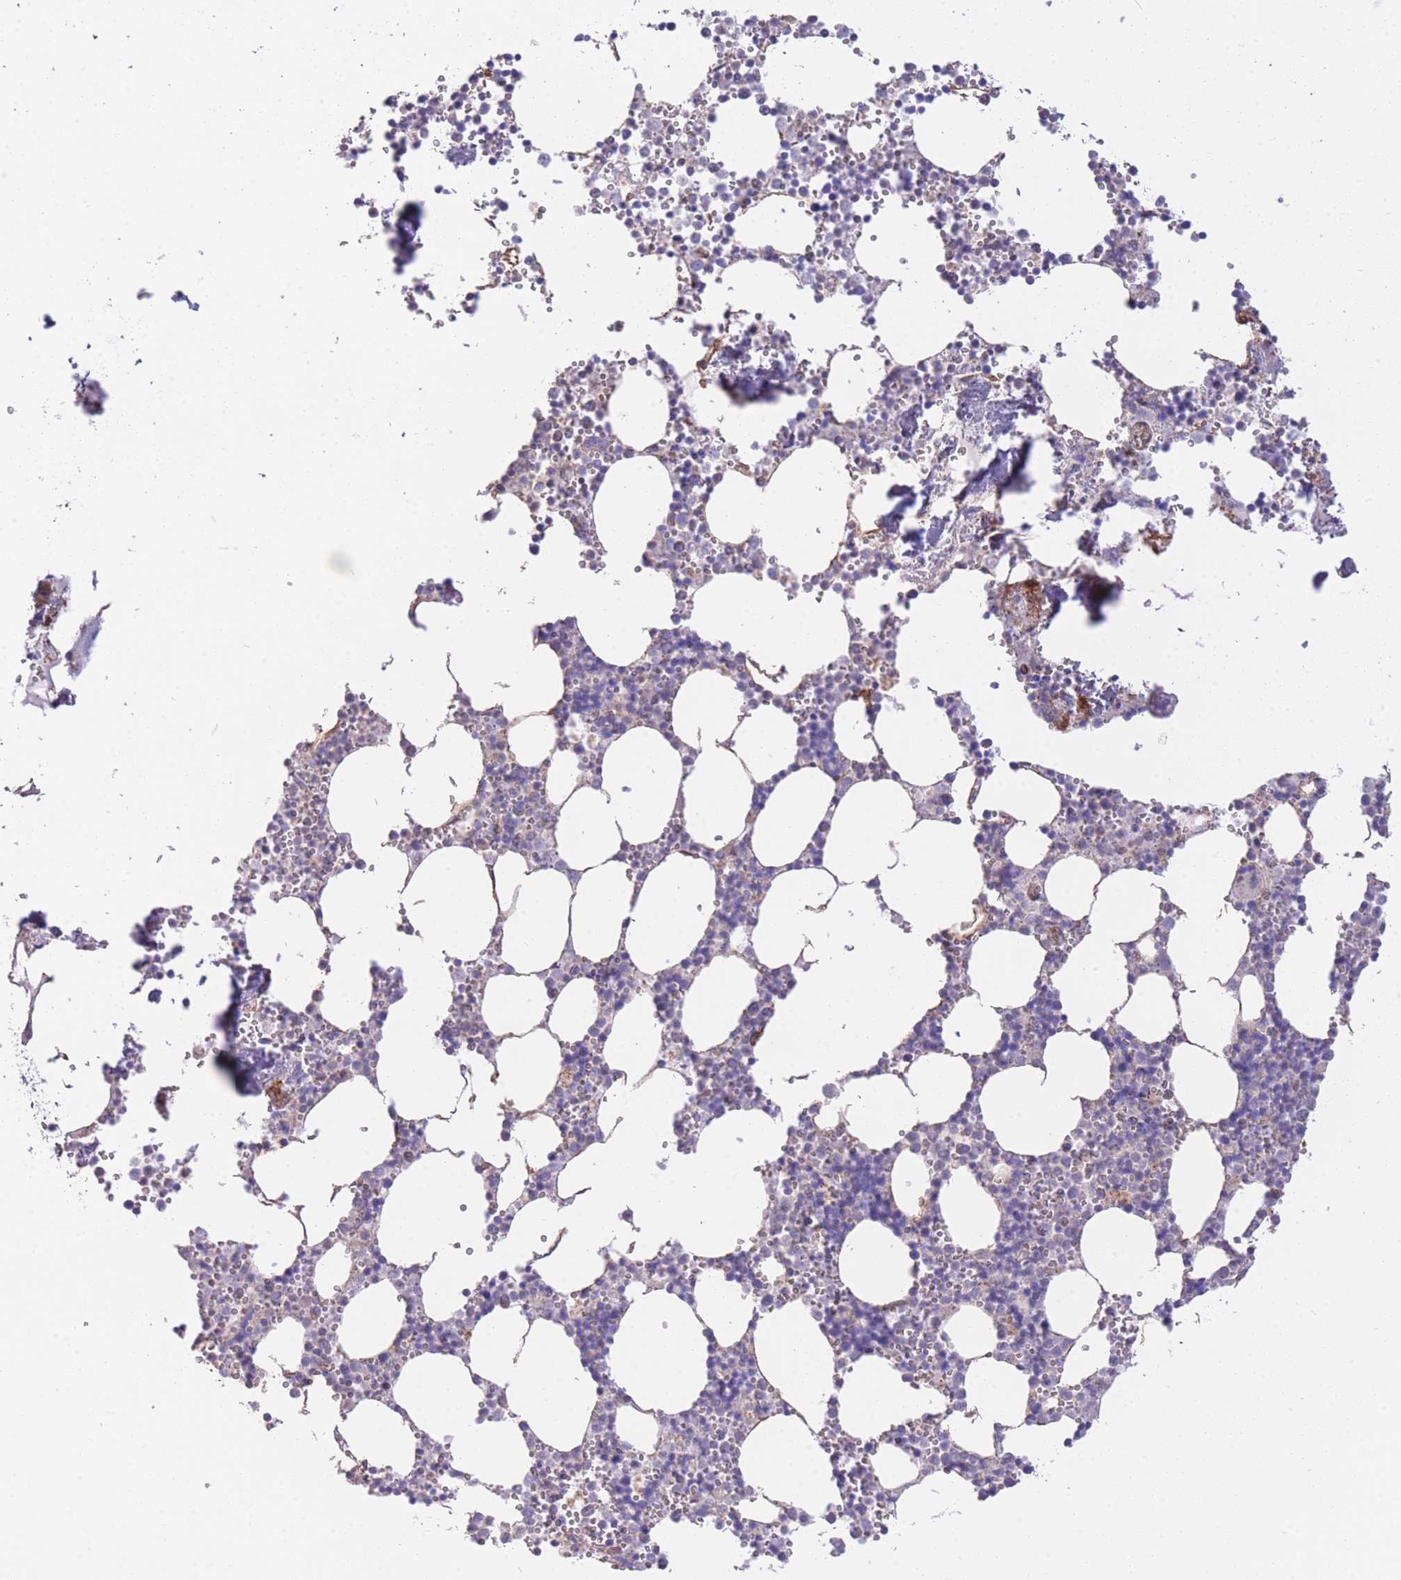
{"staining": {"intensity": "moderate", "quantity": "<25%", "location": "cytoplasmic/membranous"}, "tissue": "bone marrow", "cell_type": "Hematopoietic cells", "image_type": "normal", "snomed": [{"axis": "morphology", "description": "Normal tissue, NOS"}, {"axis": "topography", "description": "Bone marrow"}], "caption": "Brown immunohistochemical staining in benign human bone marrow exhibits moderate cytoplasmic/membranous expression in about <25% of hematopoietic cells.", "gene": "CTBP1", "patient": {"sex": "male", "age": 54}}